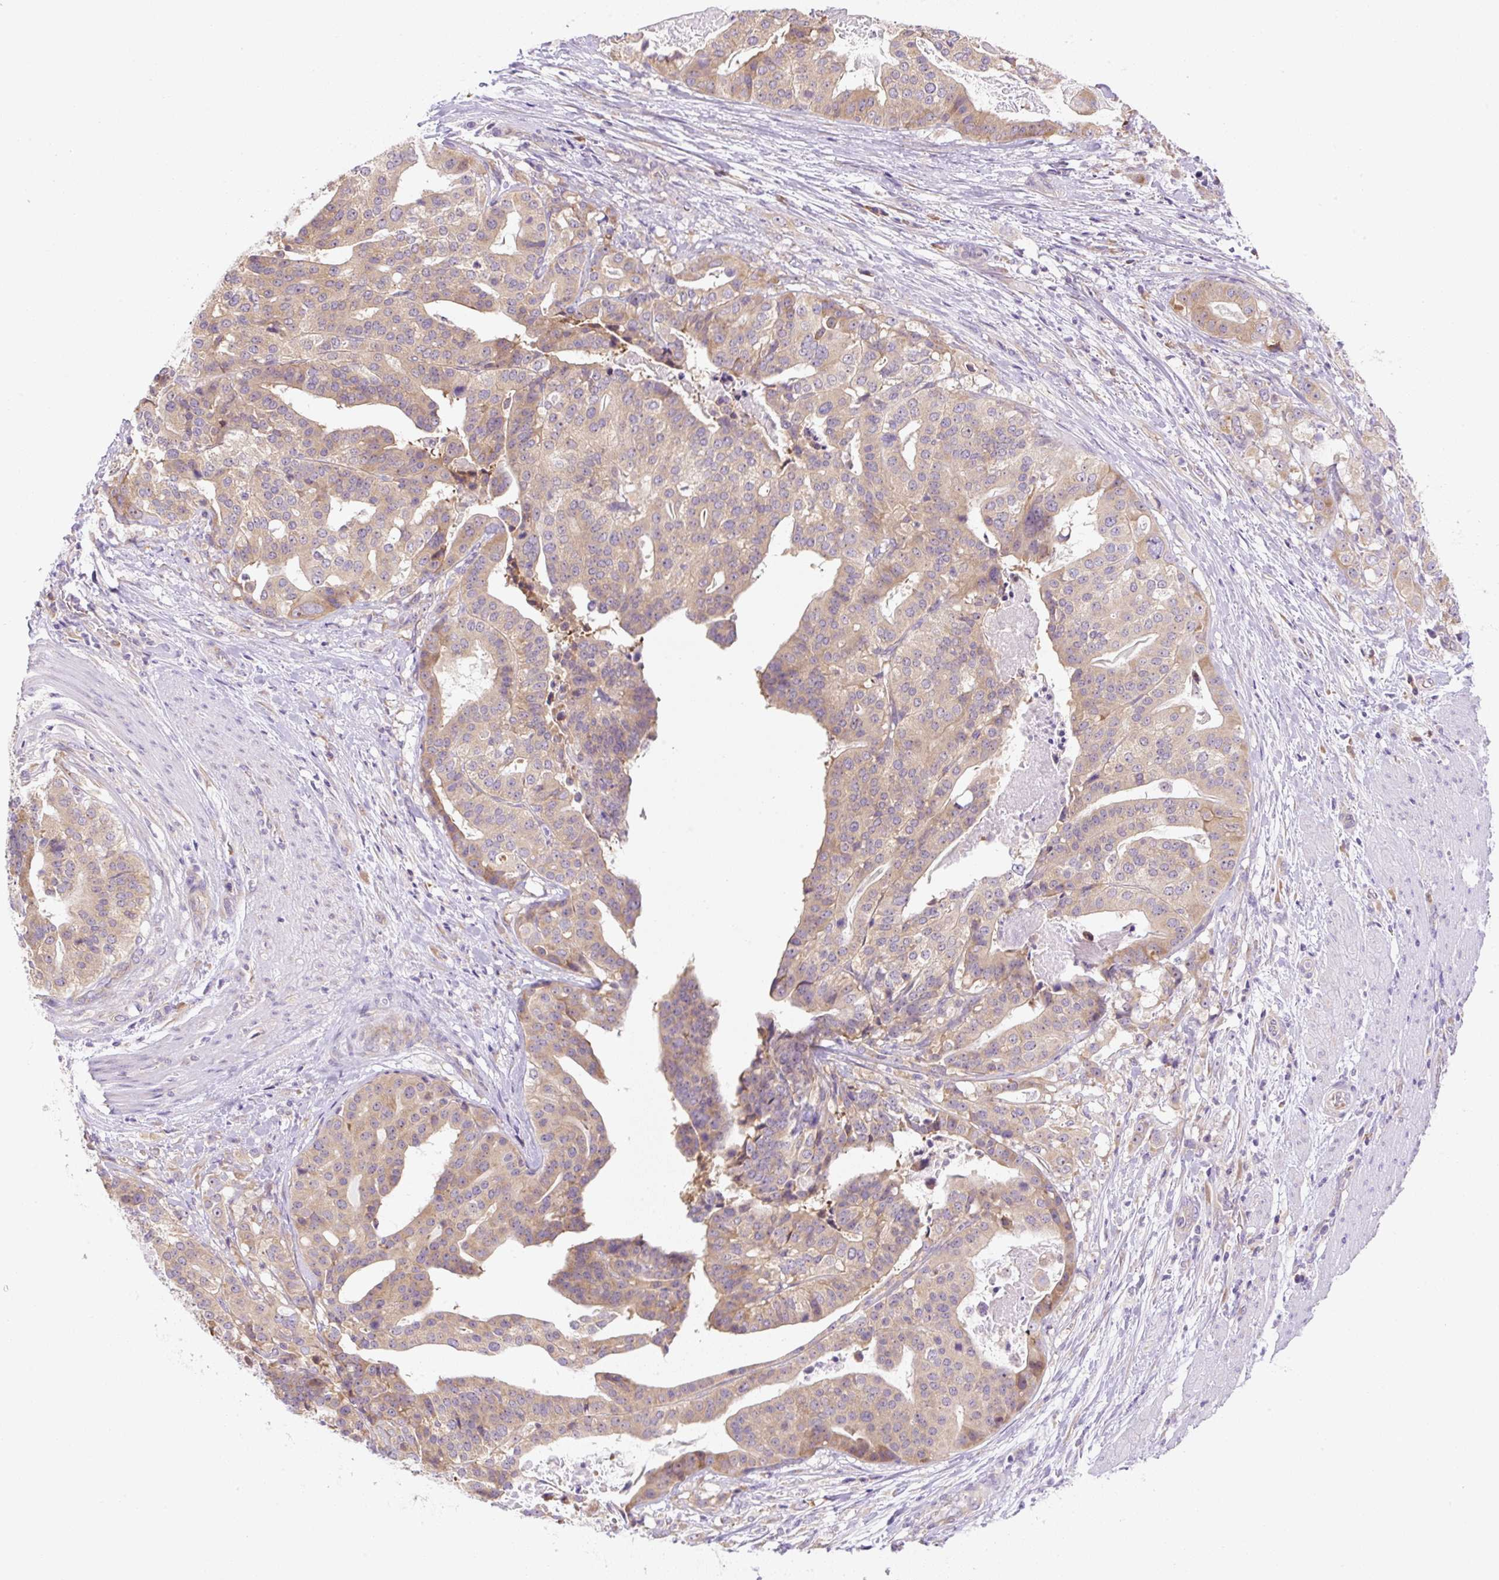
{"staining": {"intensity": "weak", "quantity": ">75%", "location": "cytoplasmic/membranous"}, "tissue": "stomach cancer", "cell_type": "Tumor cells", "image_type": "cancer", "snomed": [{"axis": "morphology", "description": "Adenocarcinoma, NOS"}, {"axis": "topography", "description": "Stomach"}], "caption": "The micrograph exhibits staining of stomach cancer, revealing weak cytoplasmic/membranous protein staining (brown color) within tumor cells. (DAB (3,3'-diaminobenzidine) IHC with brightfield microscopy, high magnification).", "gene": "RPL18A", "patient": {"sex": "male", "age": 48}}